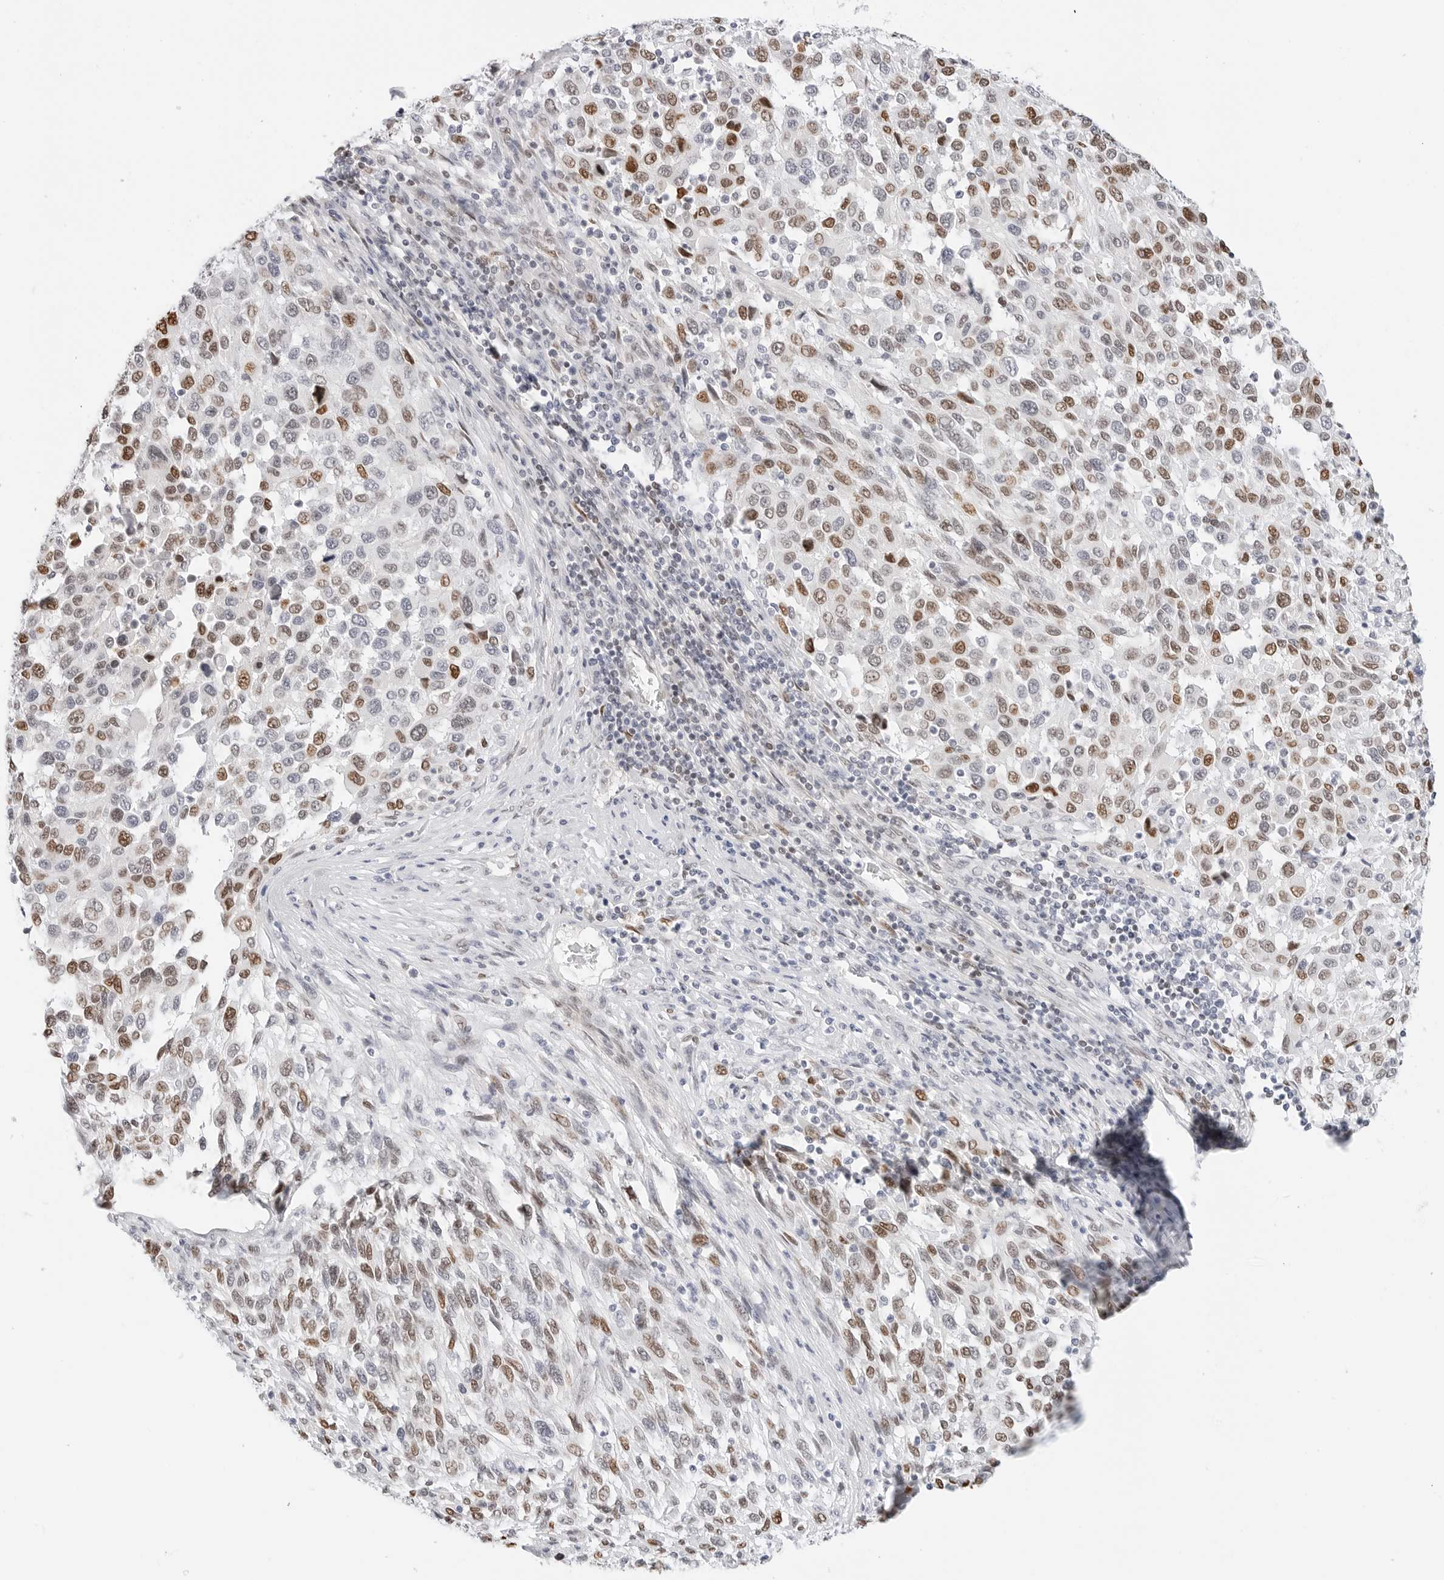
{"staining": {"intensity": "moderate", "quantity": ">75%", "location": "nuclear"}, "tissue": "melanoma", "cell_type": "Tumor cells", "image_type": "cancer", "snomed": [{"axis": "morphology", "description": "Malignant melanoma, Metastatic site"}, {"axis": "topography", "description": "Lymph node"}], "caption": "Immunohistochemistry (IHC) histopathology image of human malignant melanoma (metastatic site) stained for a protein (brown), which exhibits medium levels of moderate nuclear positivity in about >75% of tumor cells.", "gene": "SPIDR", "patient": {"sex": "male", "age": 61}}